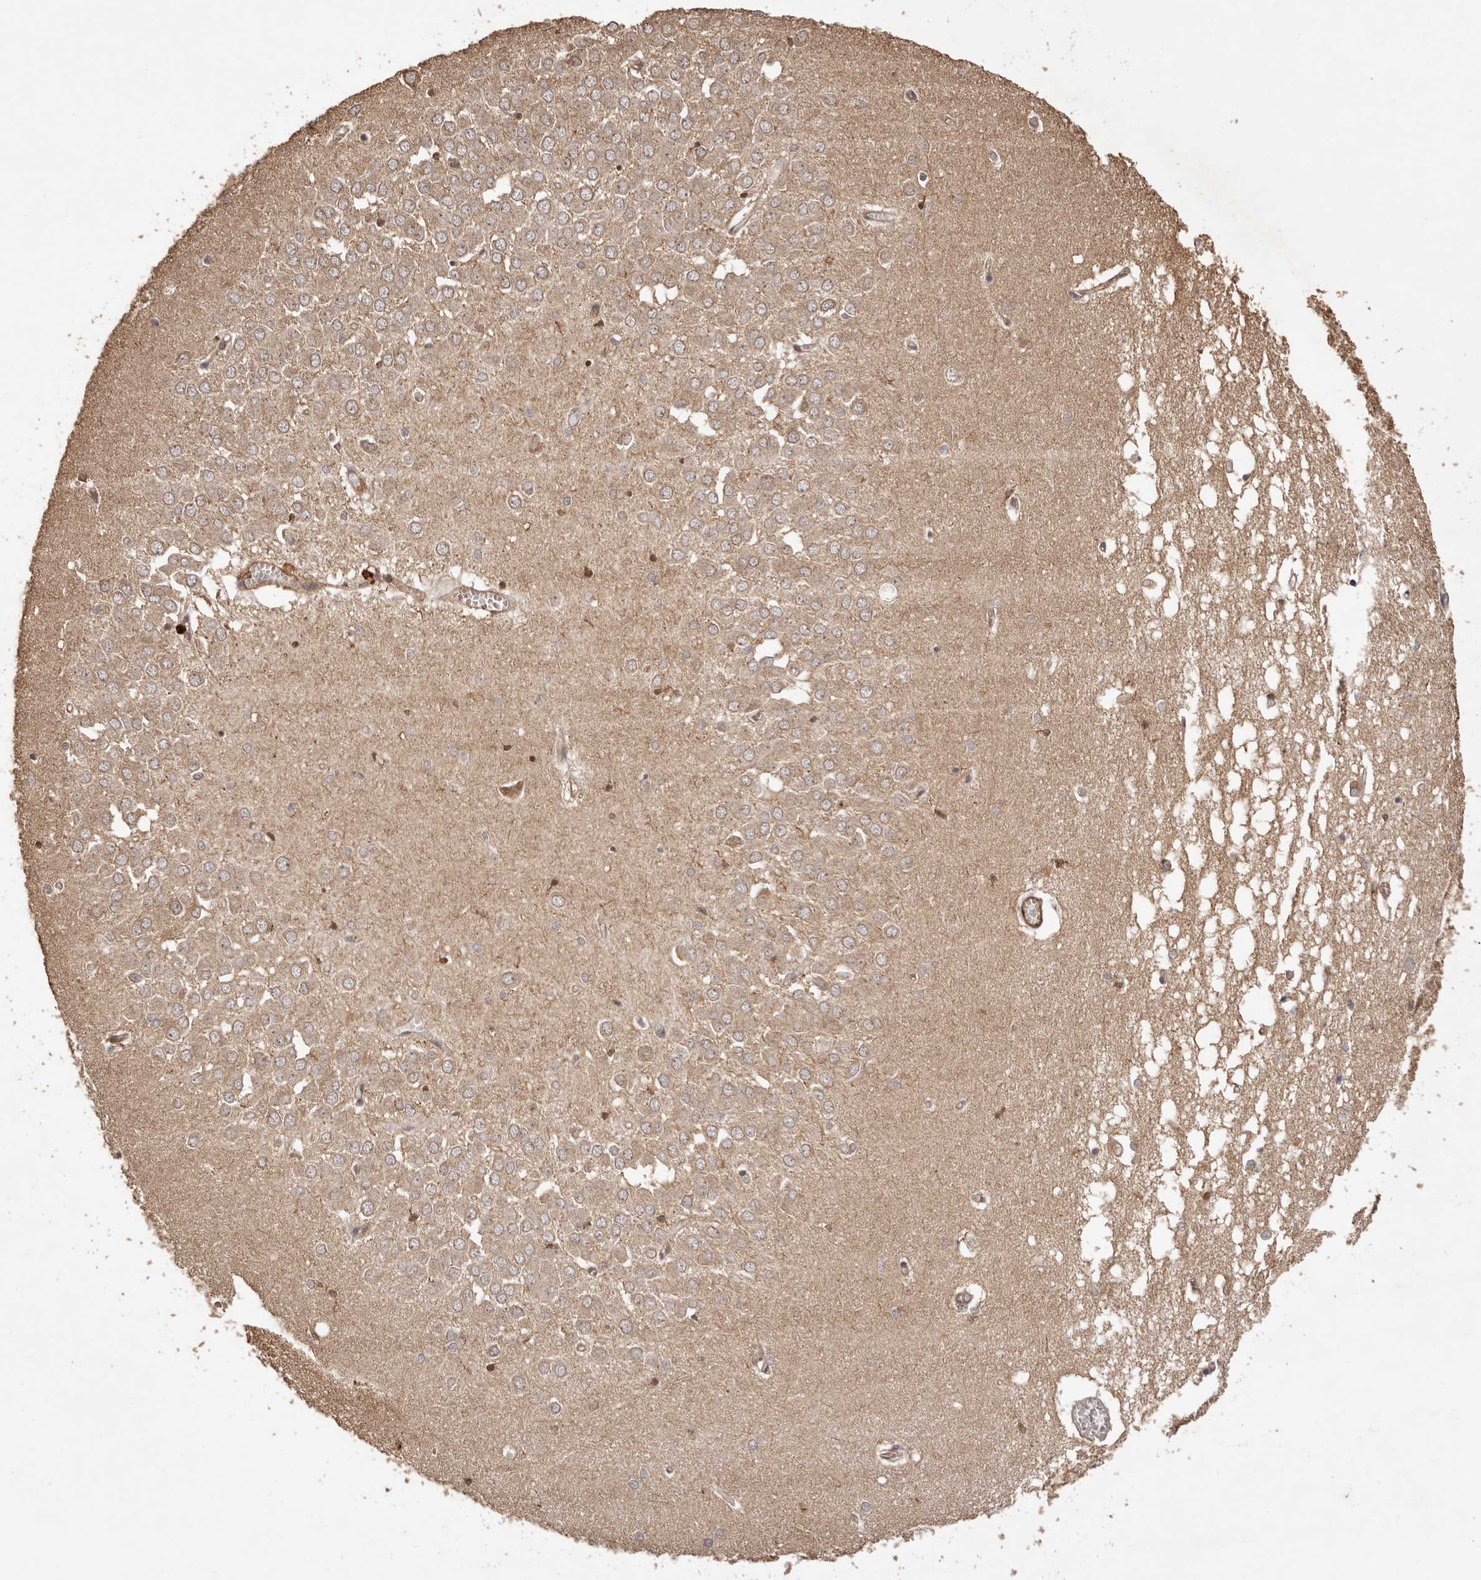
{"staining": {"intensity": "moderate", "quantity": "<25%", "location": "cytoplasmic/membranous,nuclear"}, "tissue": "hippocampus", "cell_type": "Glial cells", "image_type": "normal", "snomed": [{"axis": "morphology", "description": "Normal tissue, NOS"}, {"axis": "topography", "description": "Hippocampus"}], "caption": "Benign hippocampus was stained to show a protein in brown. There is low levels of moderate cytoplasmic/membranous,nuclear staining in about <25% of glial cells. The staining was performed using DAB, with brown indicating positive protein expression. Nuclei are stained blue with hematoxylin.", "gene": "UBR2", "patient": {"sex": "male", "age": 70}}